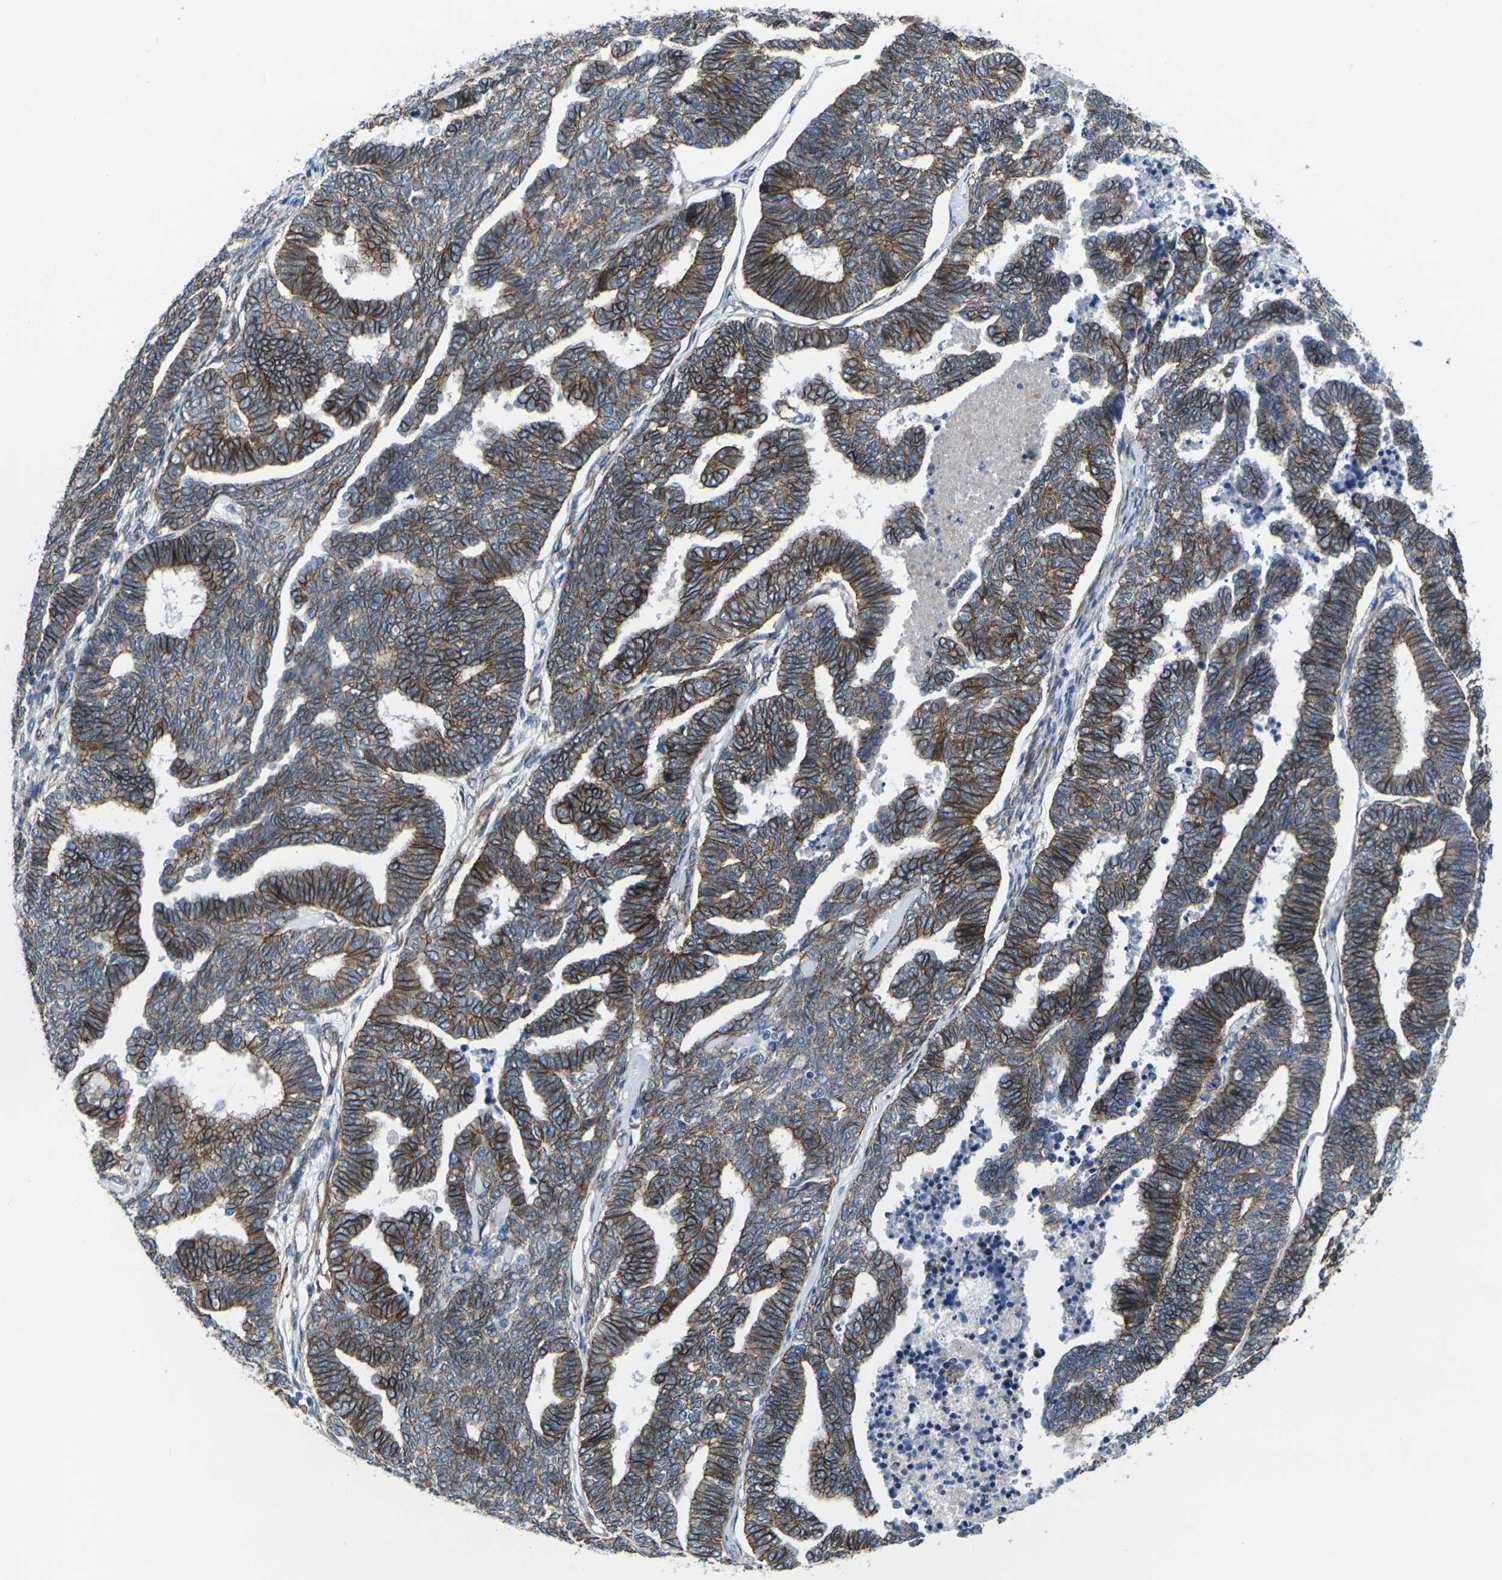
{"staining": {"intensity": "strong", "quantity": ">75%", "location": "cytoplasmic/membranous"}, "tissue": "endometrial cancer", "cell_type": "Tumor cells", "image_type": "cancer", "snomed": [{"axis": "morphology", "description": "Adenocarcinoma, NOS"}, {"axis": "topography", "description": "Endometrium"}], "caption": "Strong cytoplasmic/membranous staining is identified in approximately >75% of tumor cells in adenocarcinoma (endometrial).", "gene": "NUMB", "patient": {"sex": "female", "age": 70}}